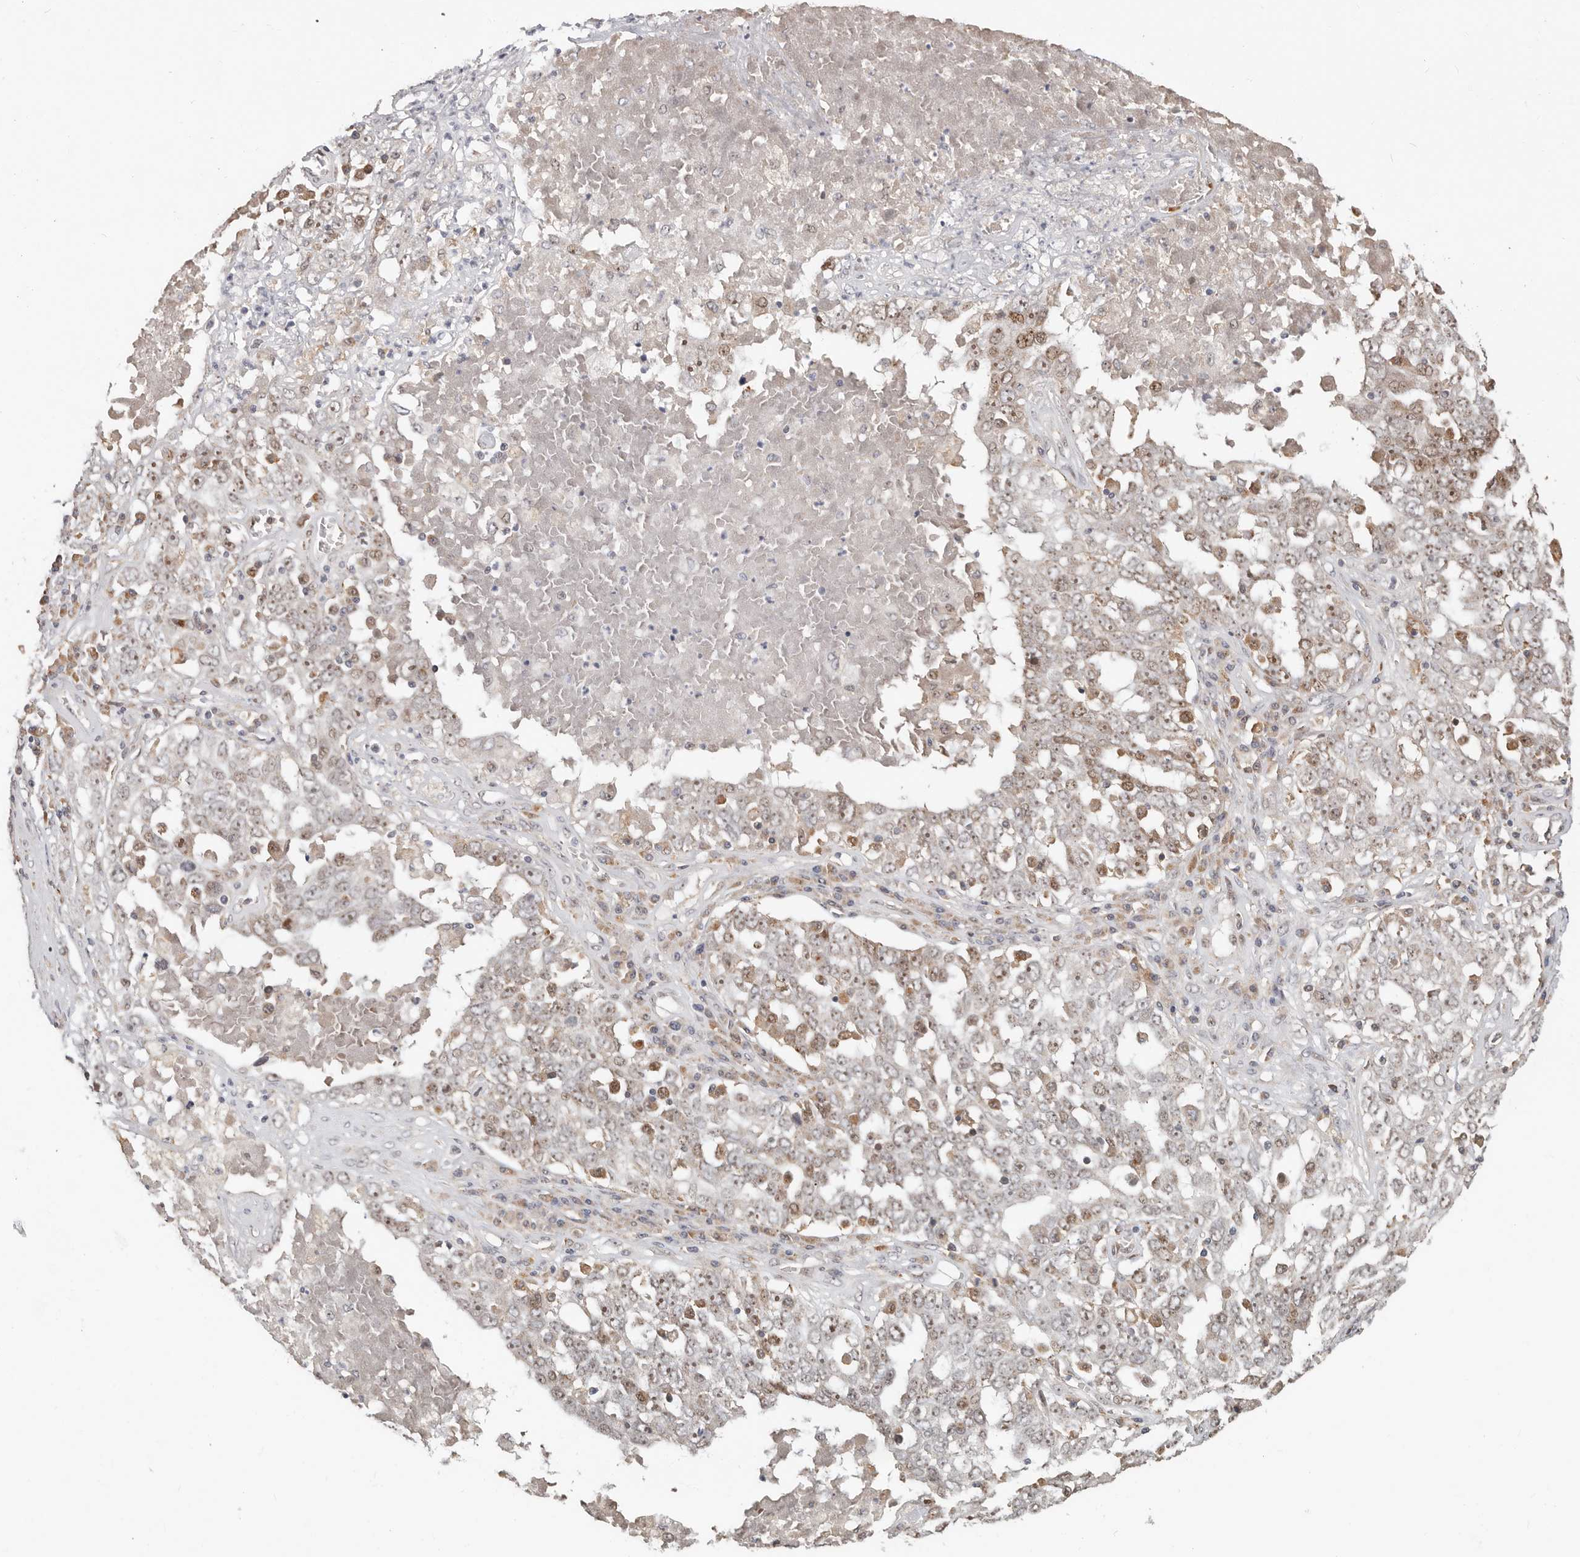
{"staining": {"intensity": "moderate", "quantity": "<25%", "location": "nuclear"}, "tissue": "ovarian cancer", "cell_type": "Tumor cells", "image_type": "cancer", "snomed": [{"axis": "morphology", "description": "Carcinoma, endometroid"}, {"axis": "topography", "description": "Ovary"}], "caption": "Immunohistochemical staining of human ovarian cancer (endometroid carcinoma) demonstrates moderate nuclear protein expression in approximately <25% of tumor cells. (DAB (3,3'-diaminobenzidine) IHC, brown staining for protein, blue staining for nuclei).", "gene": "ZRANB1", "patient": {"sex": "female", "age": 62}}